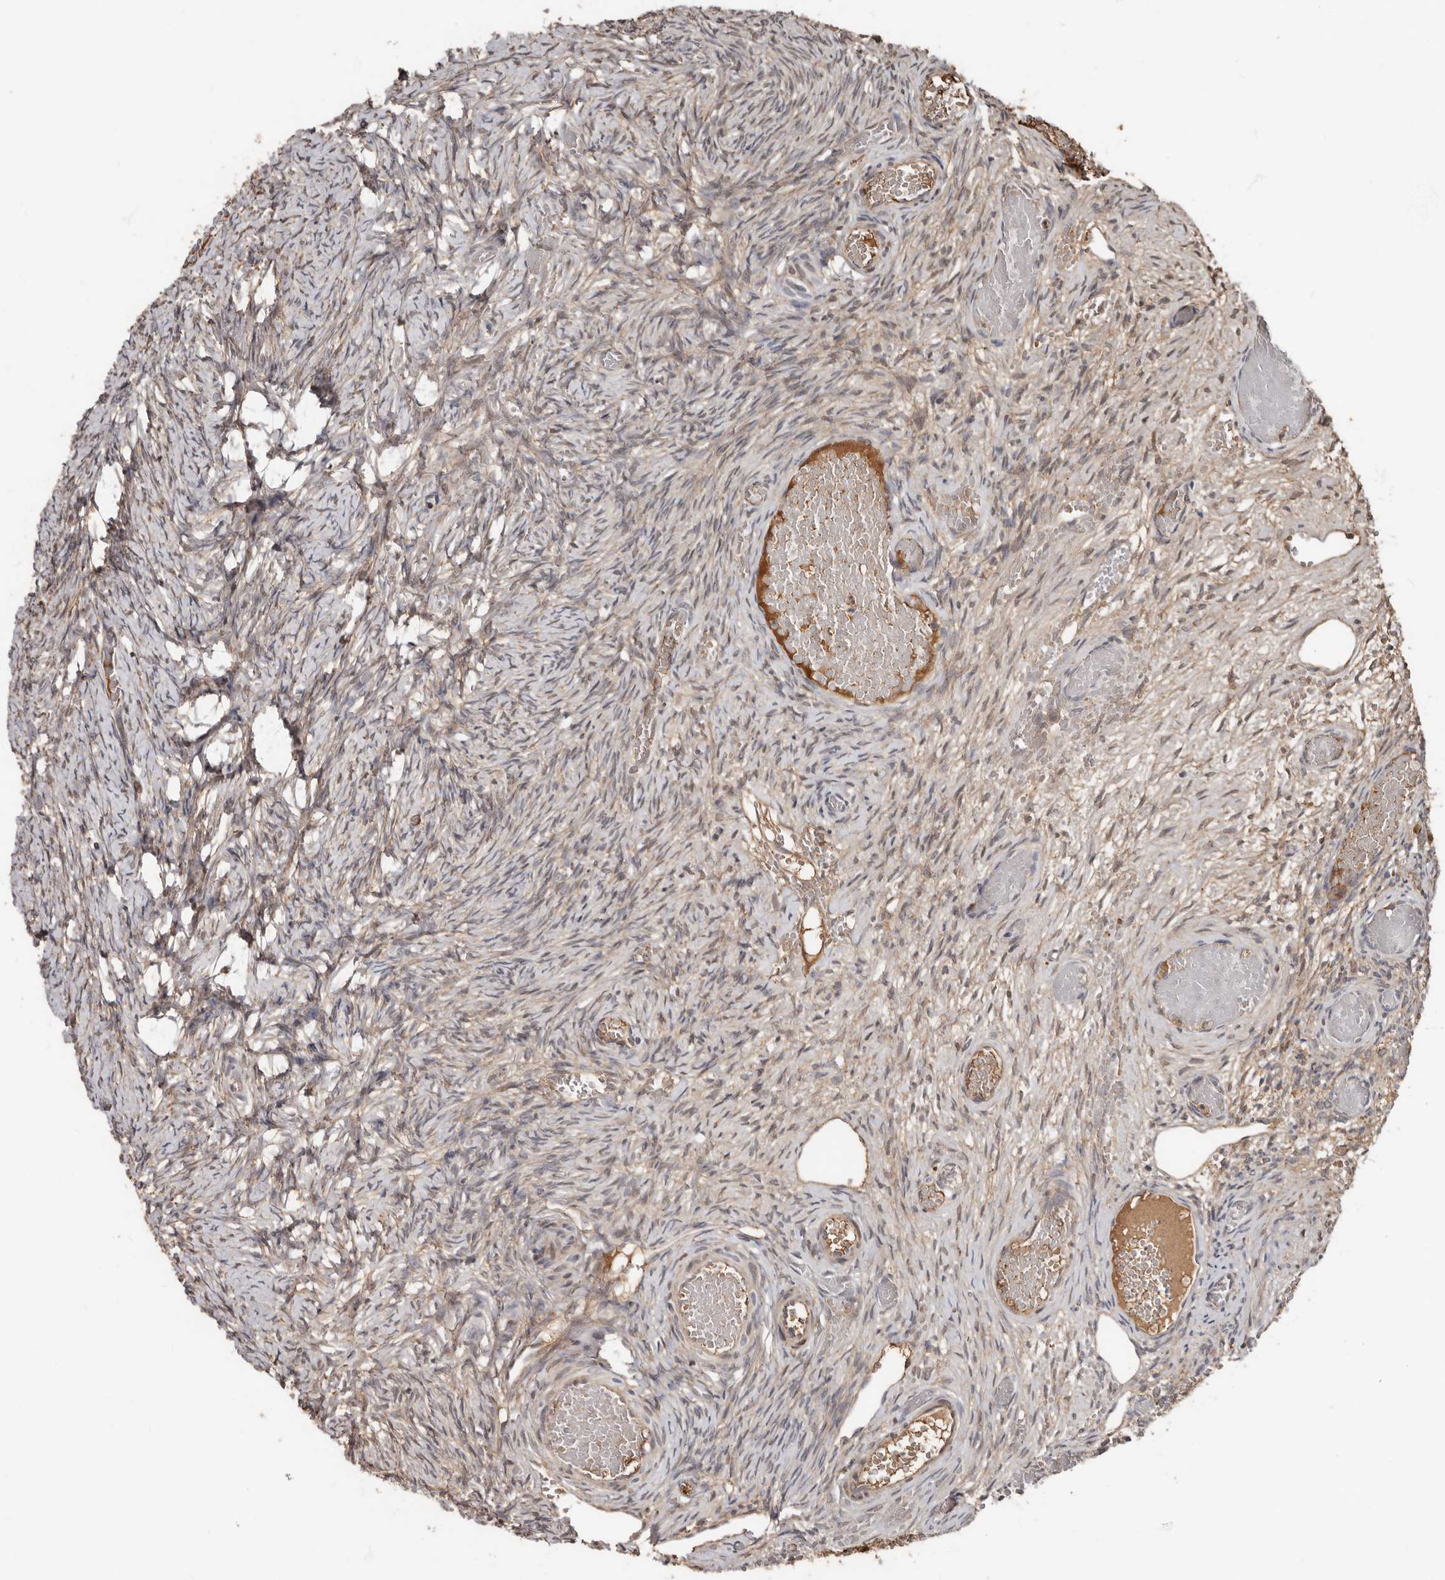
{"staining": {"intensity": "weak", "quantity": "<25%", "location": "cytoplasmic/membranous"}, "tissue": "ovary", "cell_type": "Ovarian stroma cells", "image_type": "normal", "snomed": [{"axis": "morphology", "description": "Adenocarcinoma, NOS"}, {"axis": "topography", "description": "Endometrium"}], "caption": "The photomicrograph exhibits no staining of ovarian stroma cells in benign ovary.", "gene": "LRGUK", "patient": {"sex": "female", "age": 32}}